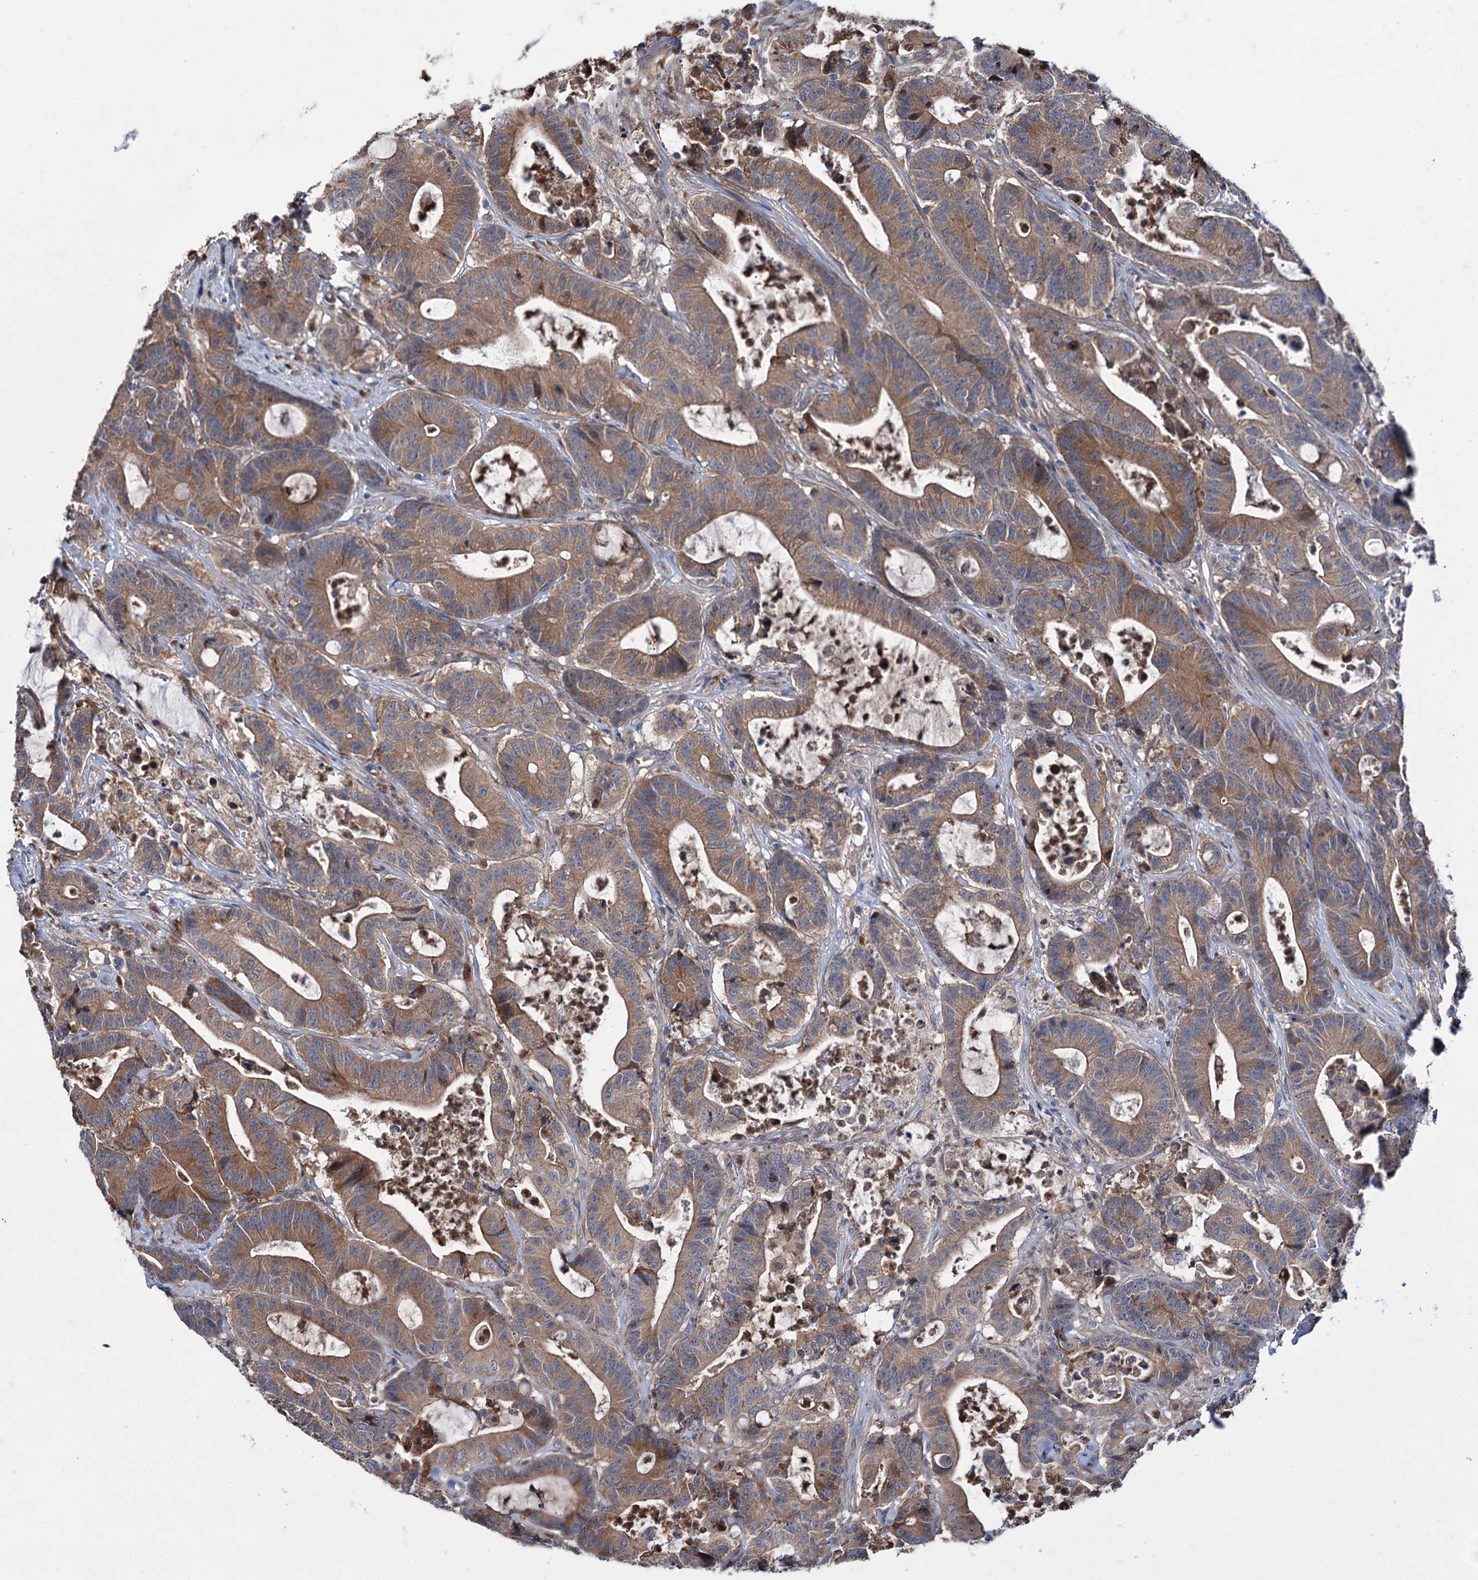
{"staining": {"intensity": "moderate", "quantity": ">75%", "location": "cytoplasmic/membranous"}, "tissue": "colorectal cancer", "cell_type": "Tumor cells", "image_type": "cancer", "snomed": [{"axis": "morphology", "description": "Adenocarcinoma, NOS"}, {"axis": "topography", "description": "Colon"}], "caption": "Immunohistochemistry (IHC) of colorectal cancer exhibits medium levels of moderate cytoplasmic/membranous expression in about >75% of tumor cells. (DAB = brown stain, brightfield microscopy at high magnification).", "gene": "PTPN3", "patient": {"sex": "female", "age": 84}}